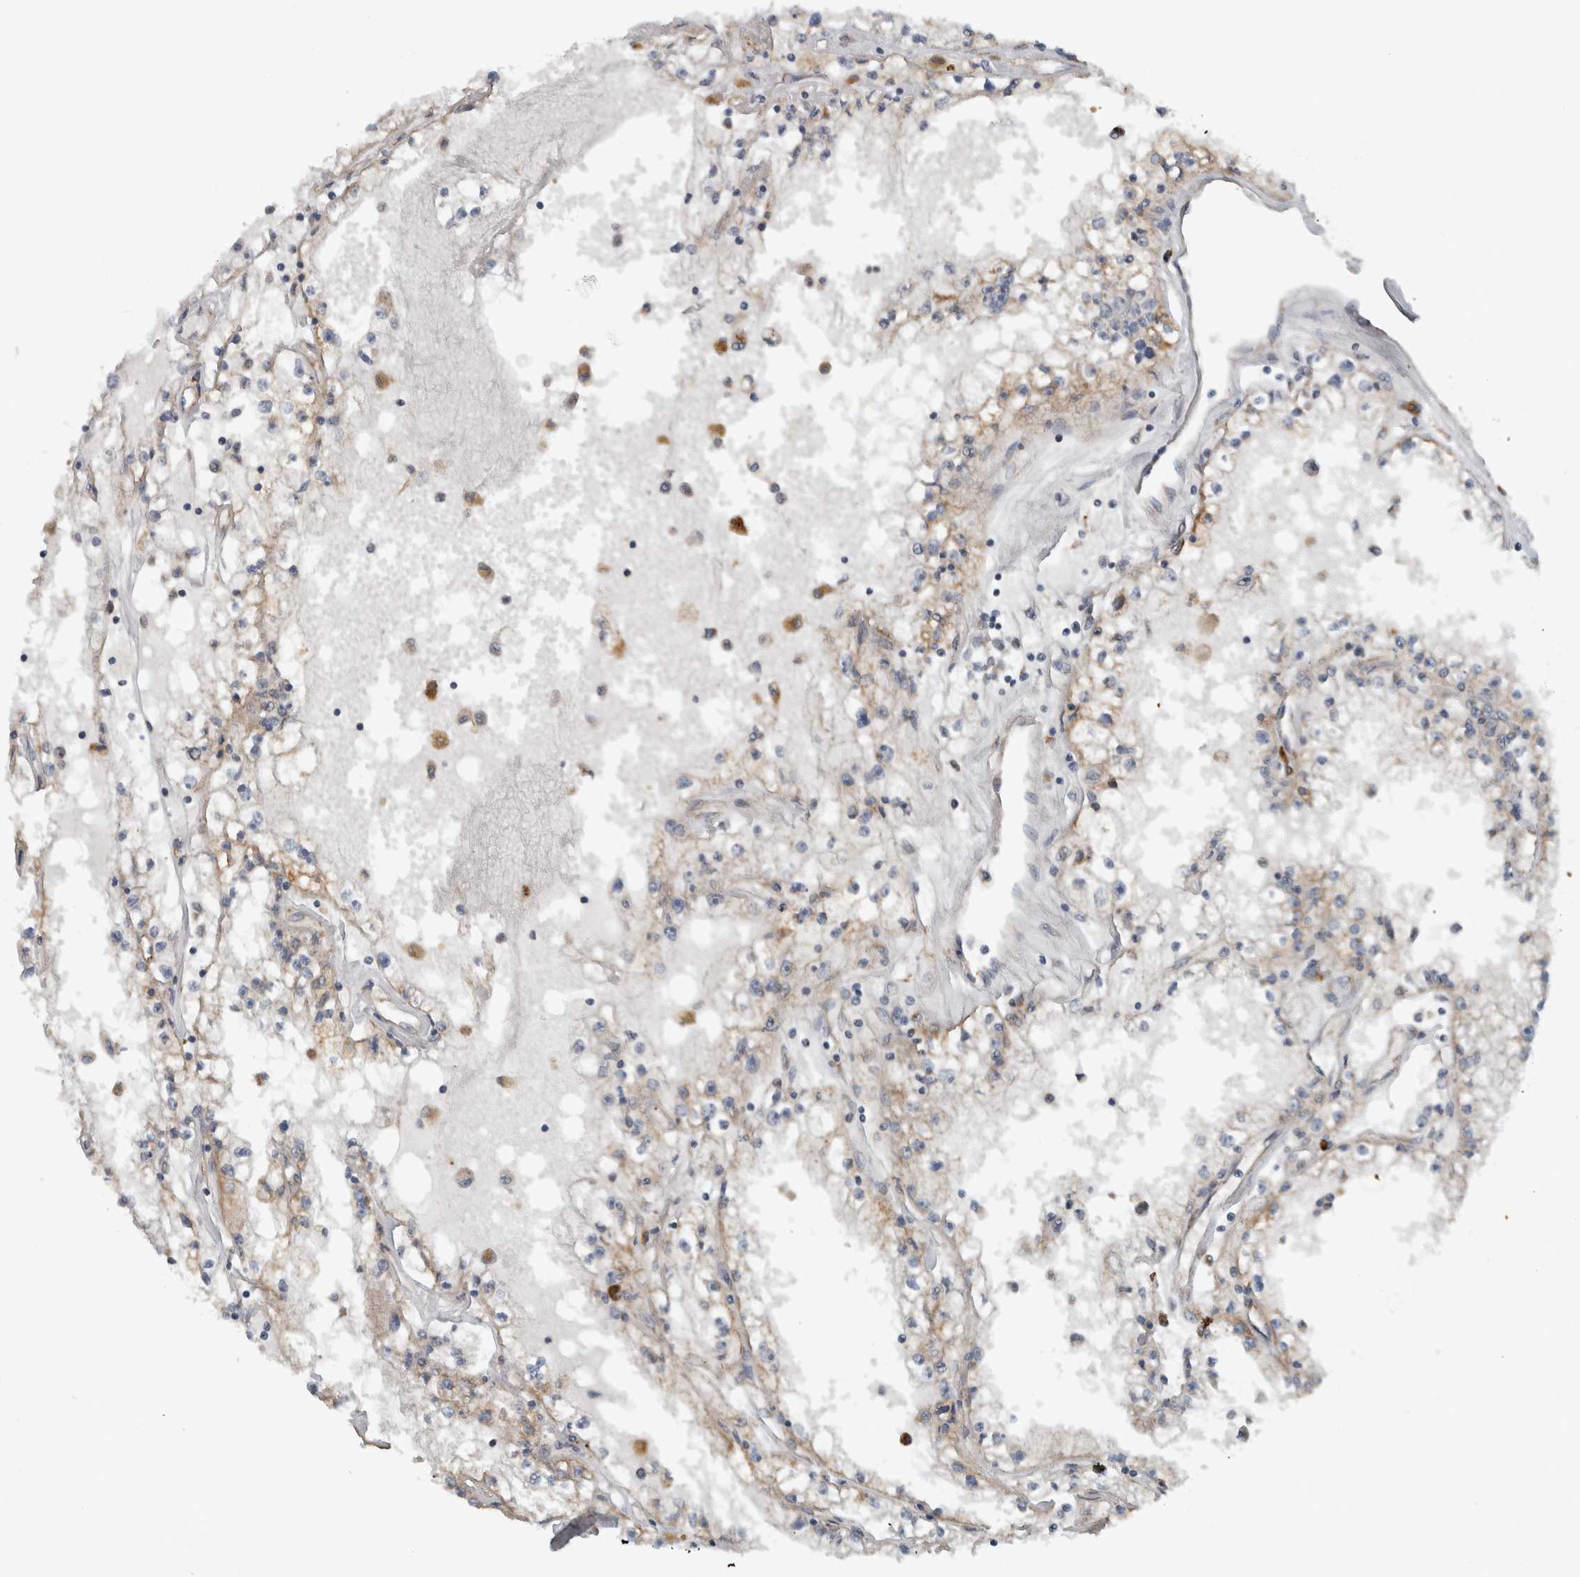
{"staining": {"intensity": "weak", "quantity": "25%-75%", "location": "cytoplasmic/membranous"}, "tissue": "renal cancer", "cell_type": "Tumor cells", "image_type": "cancer", "snomed": [{"axis": "morphology", "description": "Adenocarcinoma, NOS"}, {"axis": "topography", "description": "Kidney"}], "caption": "Immunohistochemical staining of human adenocarcinoma (renal) displays weak cytoplasmic/membranous protein staining in about 25%-75% of tumor cells.", "gene": "GBA2", "patient": {"sex": "male", "age": 56}}